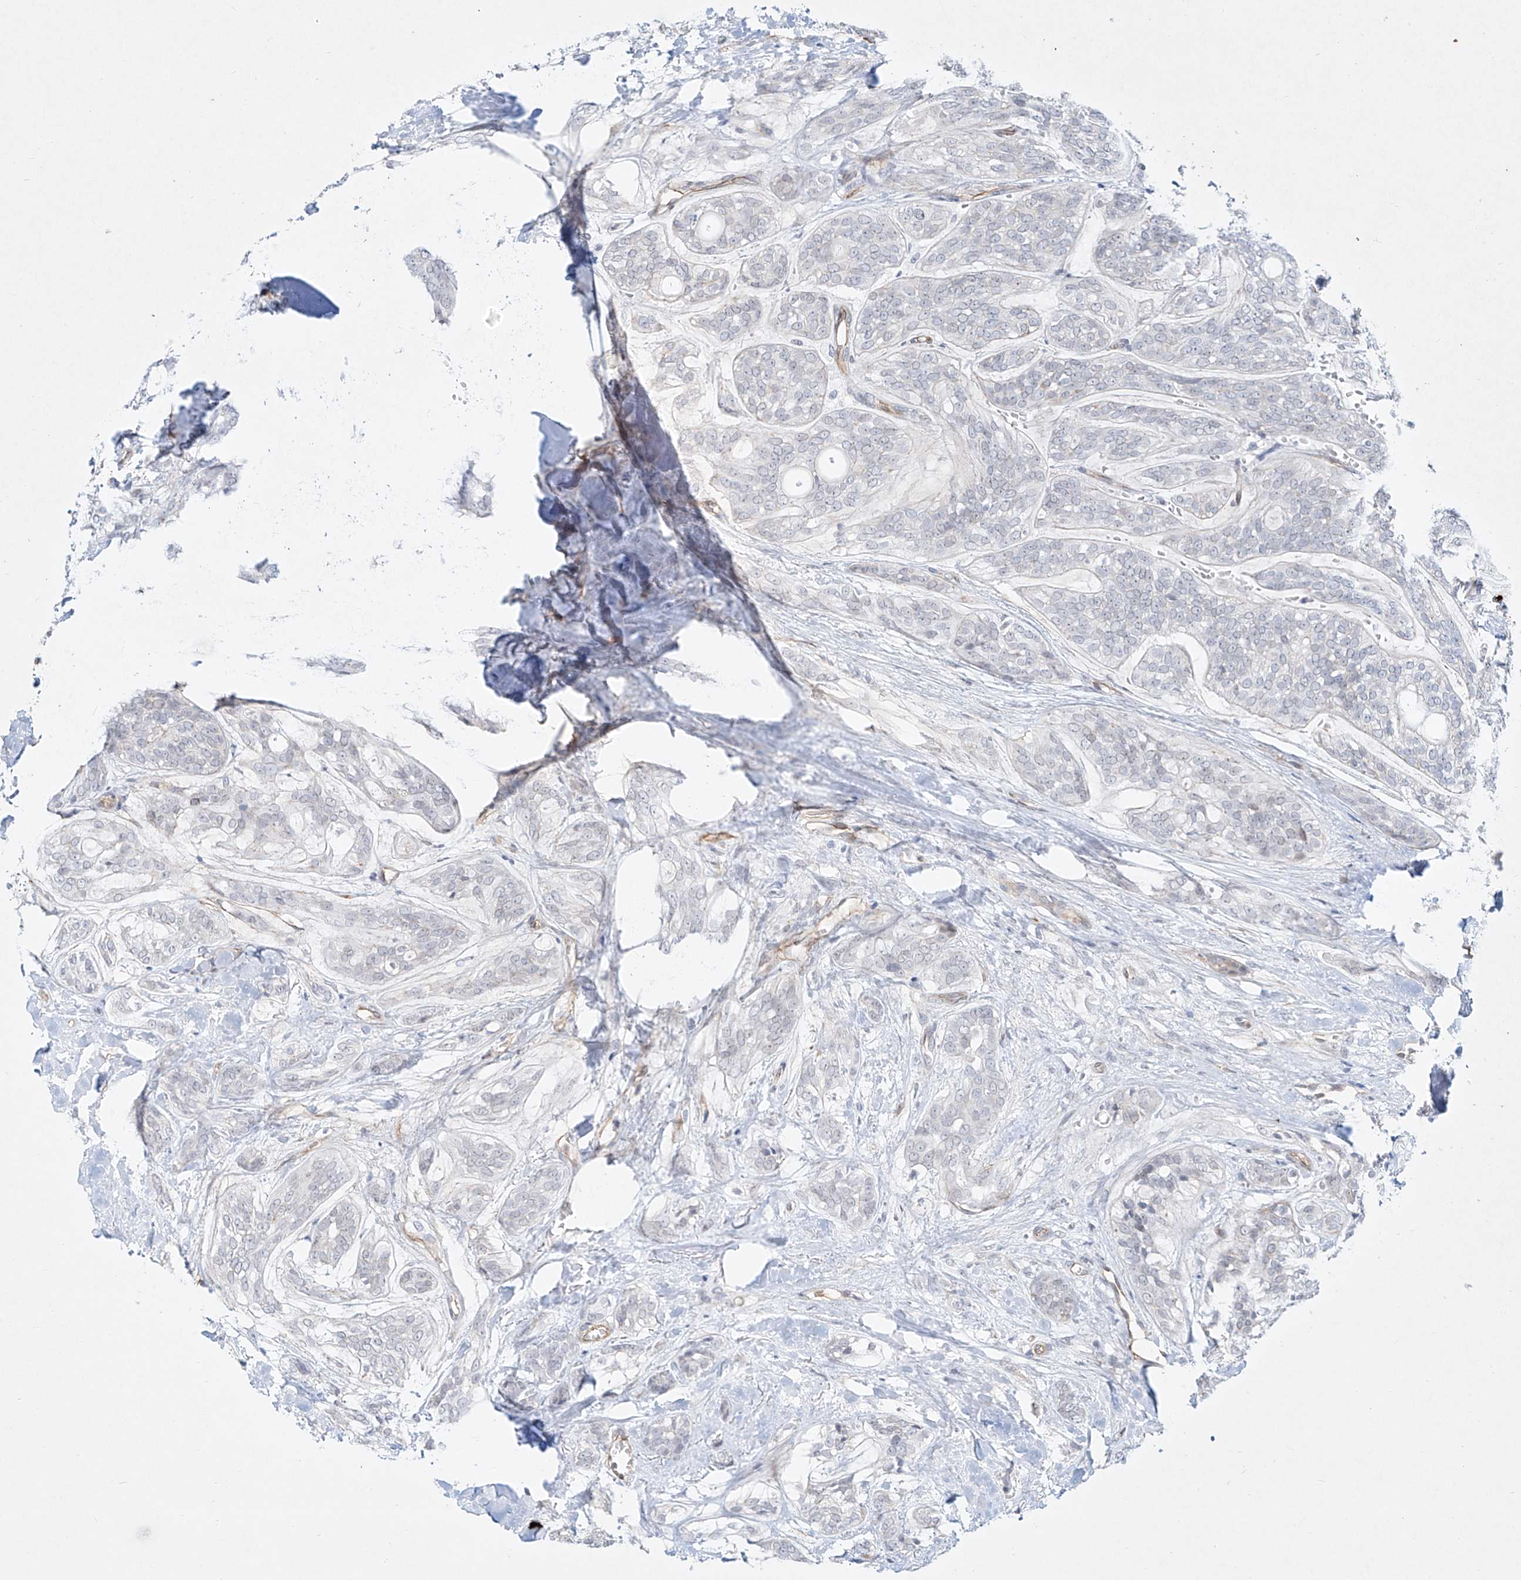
{"staining": {"intensity": "negative", "quantity": "none", "location": "none"}, "tissue": "head and neck cancer", "cell_type": "Tumor cells", "image_type": "cancer", "snomed": [{"axis": "morphology", "description": "Adenocarcinoma, NOS"}, {"axis": "topography", "description": "Head-Neck"}], "caption": "DAB (3,3'-diaminobenzidine) immunohistochemical staining of head and neck cancer (adenocarcinoma) exhibits no significant positivity in tumor cells.", "gene": "REEP2", "patient": {"sex": "male", "age": 66}}